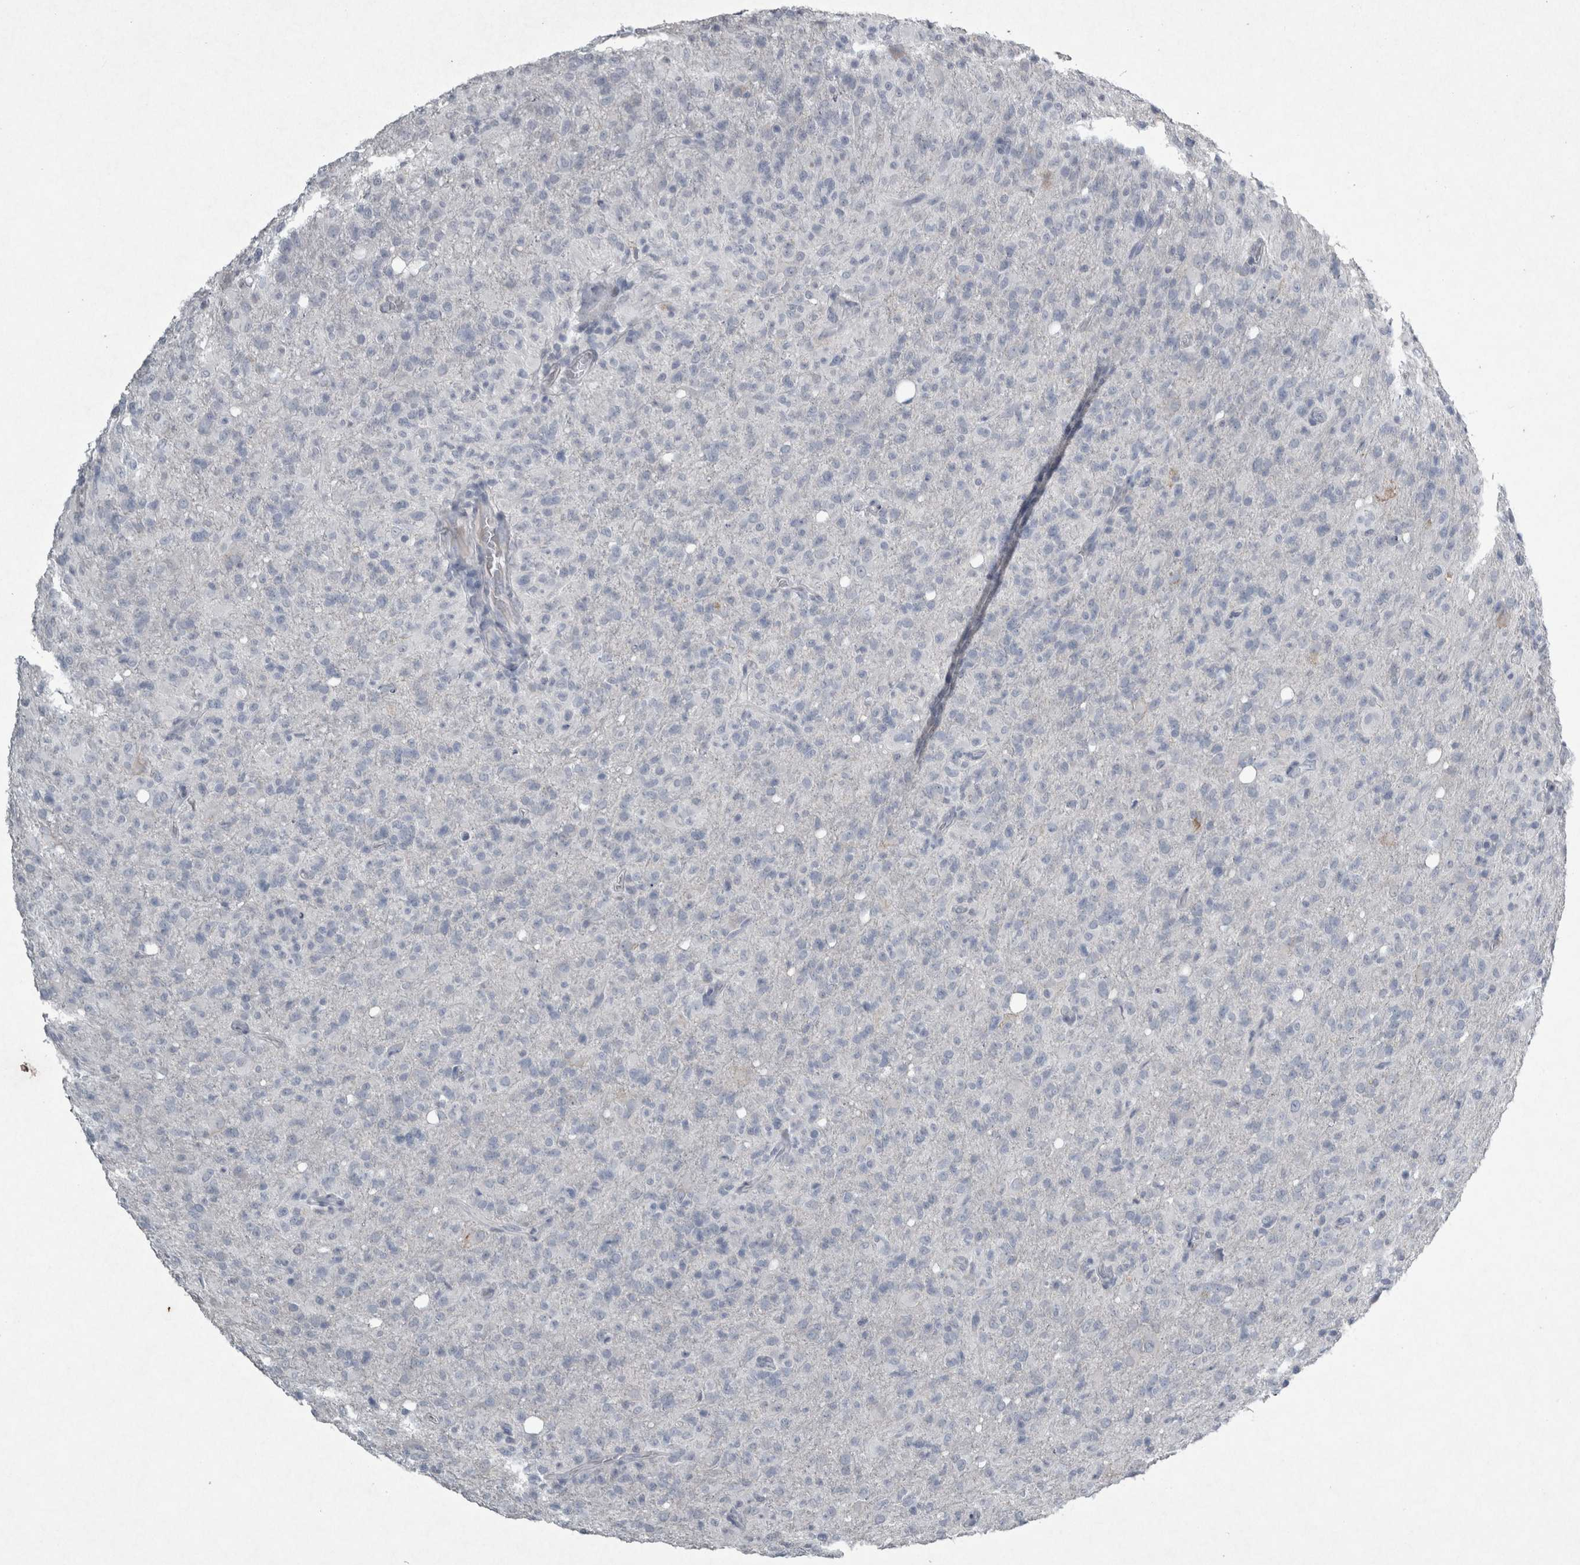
{"staining": {"intensity": "negative", "quantity": "none", "location": "none"}, "tissue": "glioma", "cell_type": "Tumor cells", "image_type": "cancer", "snomed": [{"axis": "morphology", "description": "Glioma, malignant, High grade"}, {"axis": "topography", "description": "Brain"}], "caption": "Human malignant glioma (high-grade) stained for a protein using immunohistochemistry shows no expression in tumor cells.", "gene": "PDX1", "patient": {"sex": "female", "age": 57}}